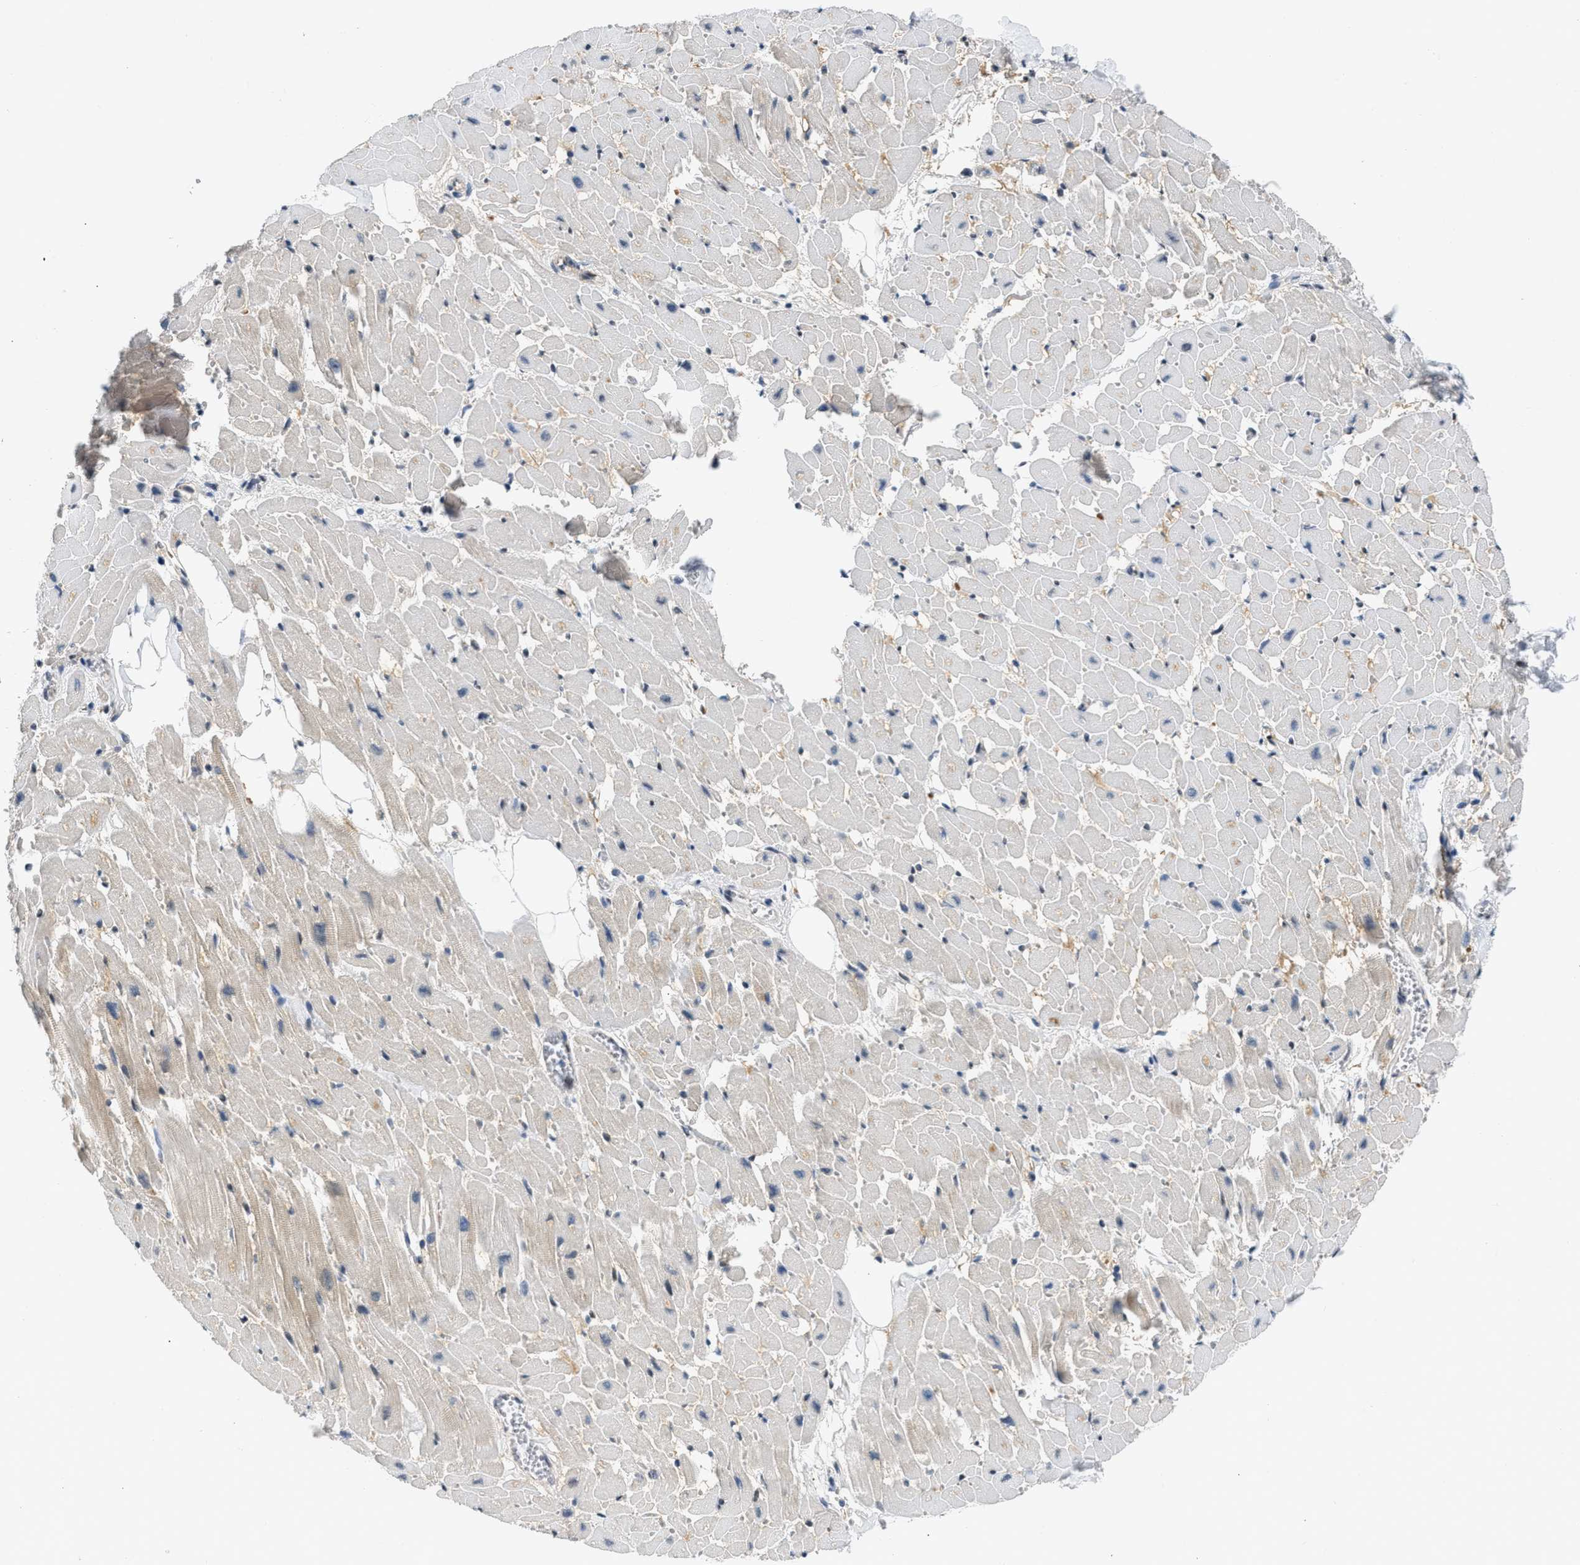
{"staining": {"intensity": "moderate", "quantity": "<25%", "location": "cytoplasmic/membranous"}, "tissue": "heart muscle", "cell_type": "Cardiomyocytes", "image_type": "normal", "snomed": [{"axis": "morphology", "description": "Normal tissue, NOS"}, {"axis": "topography", "description": "Heart"}], "caption": "Brown immunohistochemical staining in unremarkable heart muscle reveals moderate cytoplasmic/membranous positivity in about <25% of cardiomyocytes.", "gene": "OLIG3", "patient": {"sex": "female", "age": 19}}